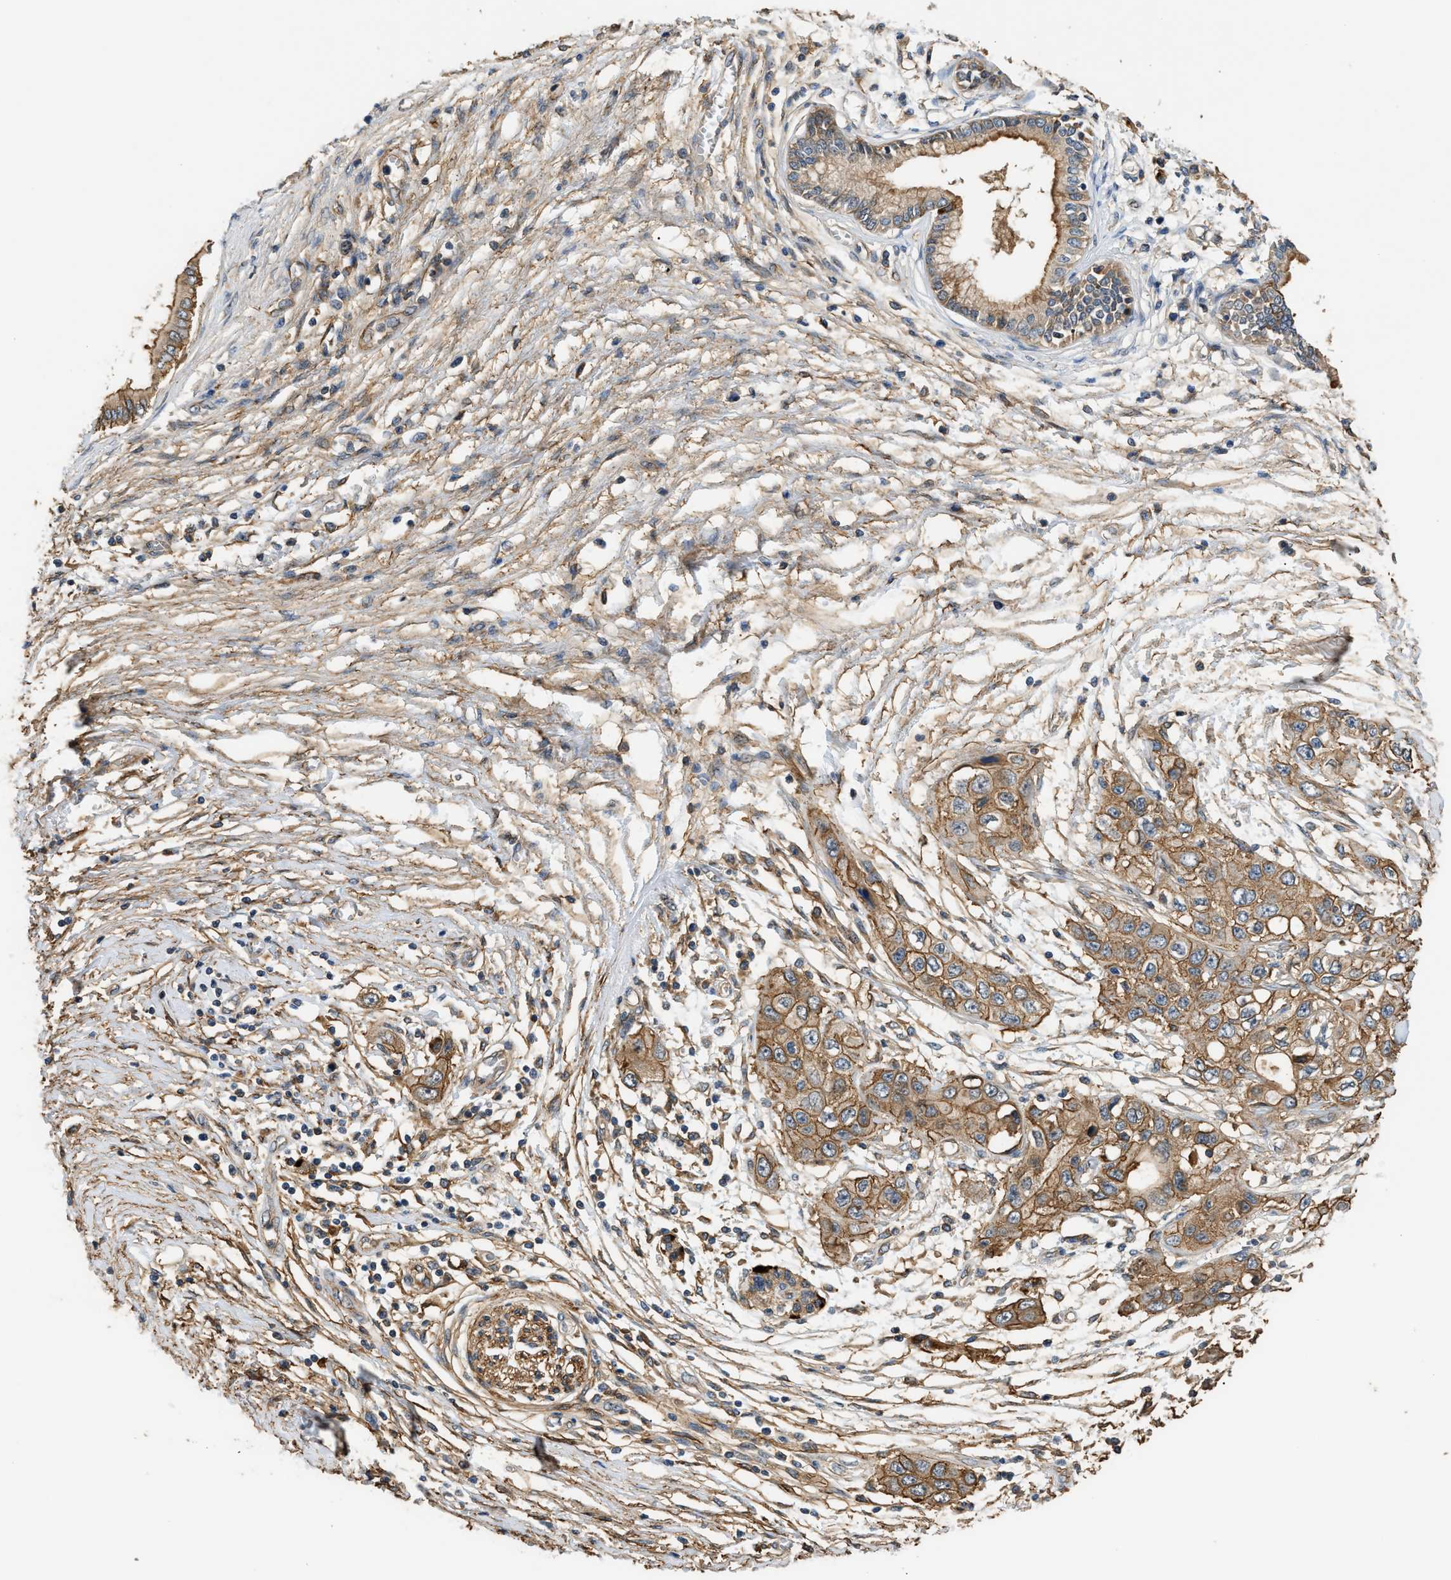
{"staining": {"intensity": "moderate", "quantity": ">75%", "location": "cytoplasmic/membranous"}, "tissue": "pancreatic cancer", "cell_type": "Tumor cells", "image_type": "cancer", "snomed": [{"axis": "morphology", "description": "Adenocarcinoma, NOS"}, {"axis": "topography", "description": "Pancreas"}], "caption": "Tumor cells display medium levels of moderate cytoplasmic/membranous expression in about >75% of cells in pancreatic adenocarcinoma. (DAB (3,3'-diaminobenzidine) = brown stain, brightfield microscopy at high magnification).", "gene": "DDHD2", "patient": {"sex": "female", "age": 70}}